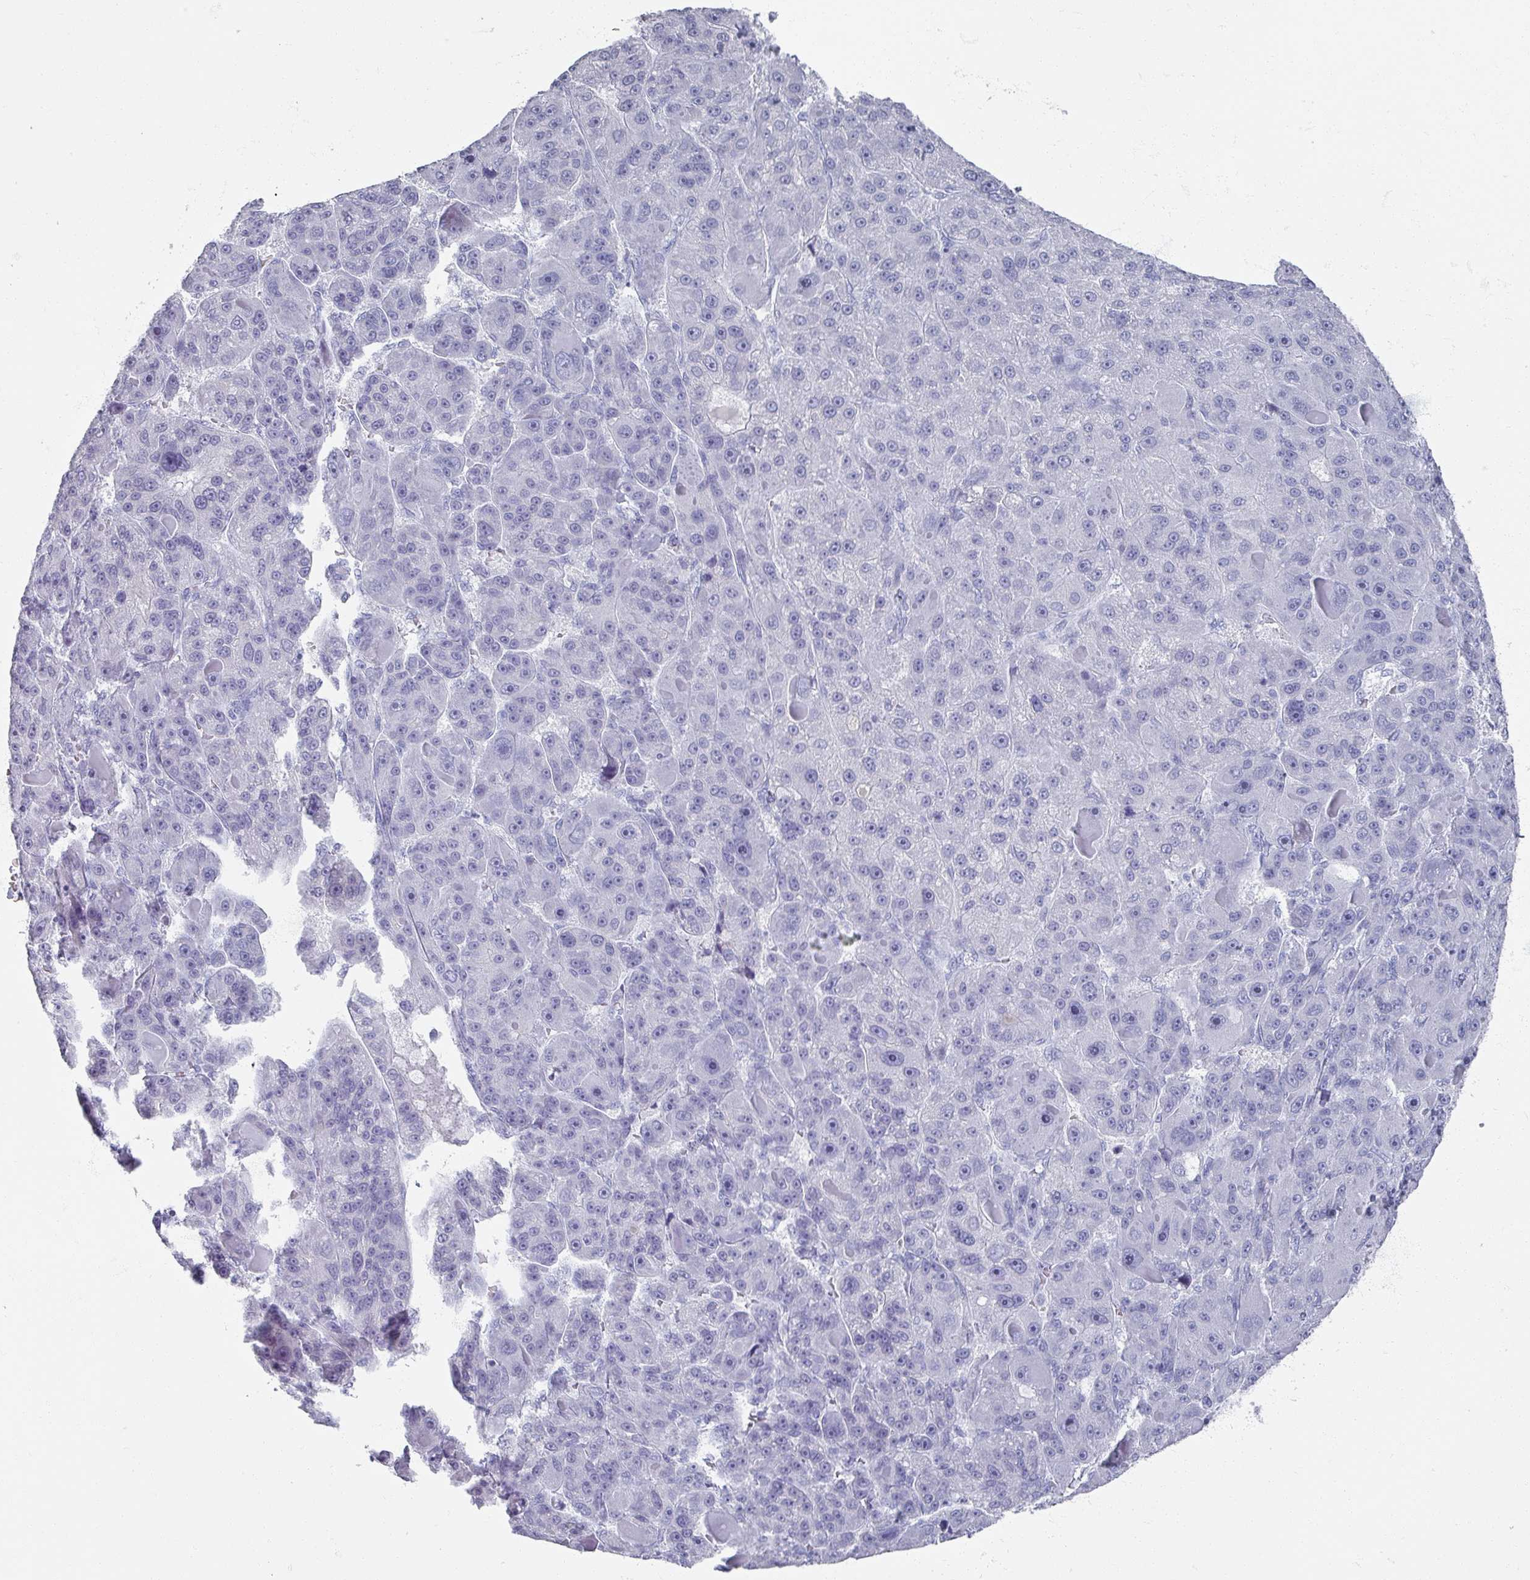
{"staining": {"intensity": "negative", "quantity": "none", "location": "none"}, "tissue": "liver cancer", "cell_type": "Tumor cells", "image_type": "cancer", "snomed": [{"axis": "morphology", "description": "Carcinoma, Hepatocellular, NOS"}, {"axis": "topography", "description": "Liver"}], "caption": "High power microscopy micrograph of an immunohistochemistry (IHC) micrograph of liver hepatocellular carcinoma, revealing no significant staining in tumor cells. (Immunohistochemistry, brightfield microscopy, high magnification).", "gene": "OMG", "patient": {"sex": "male", "age": 76}}